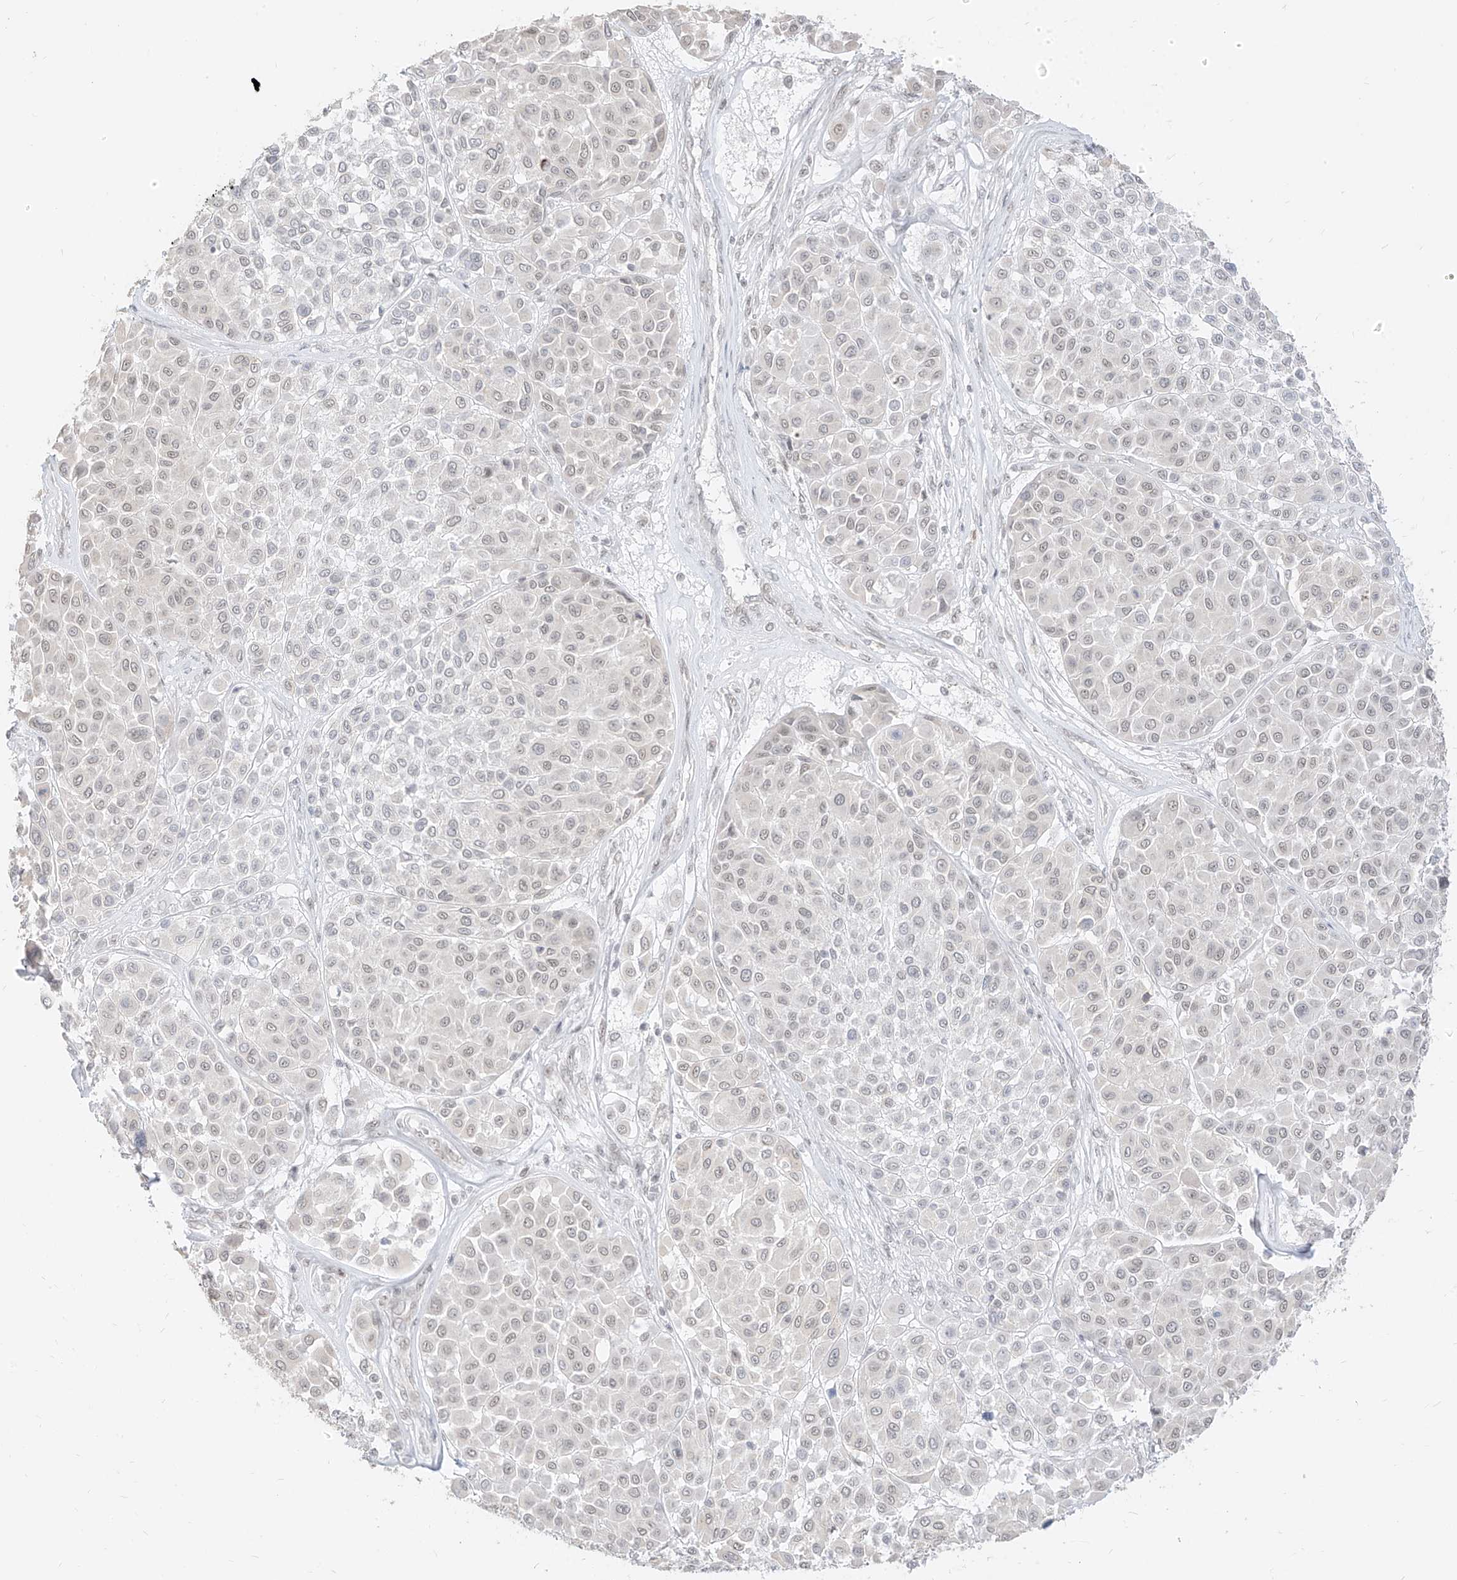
{"staining": {"intensity": "negative", "quantity": "none", "location": "none"}, "tissue": "melanoma", "cell_type": "Tumor cells", "image_type": "cancer", "snomed": [{"axis": "morphology", "description": "Malignant melanoma, Metastatic site"}, {"axis": "topography", "description": "Soft tissue"}], "caption": "DAB (3,3'-diaminobenzidine) immunohistochemical staining of malignant melanoma (metastatic site) displays no significant positivity in tumor cells.", "gene": "SUPT5H", "patient": {"sex": "male", "age": 41}}